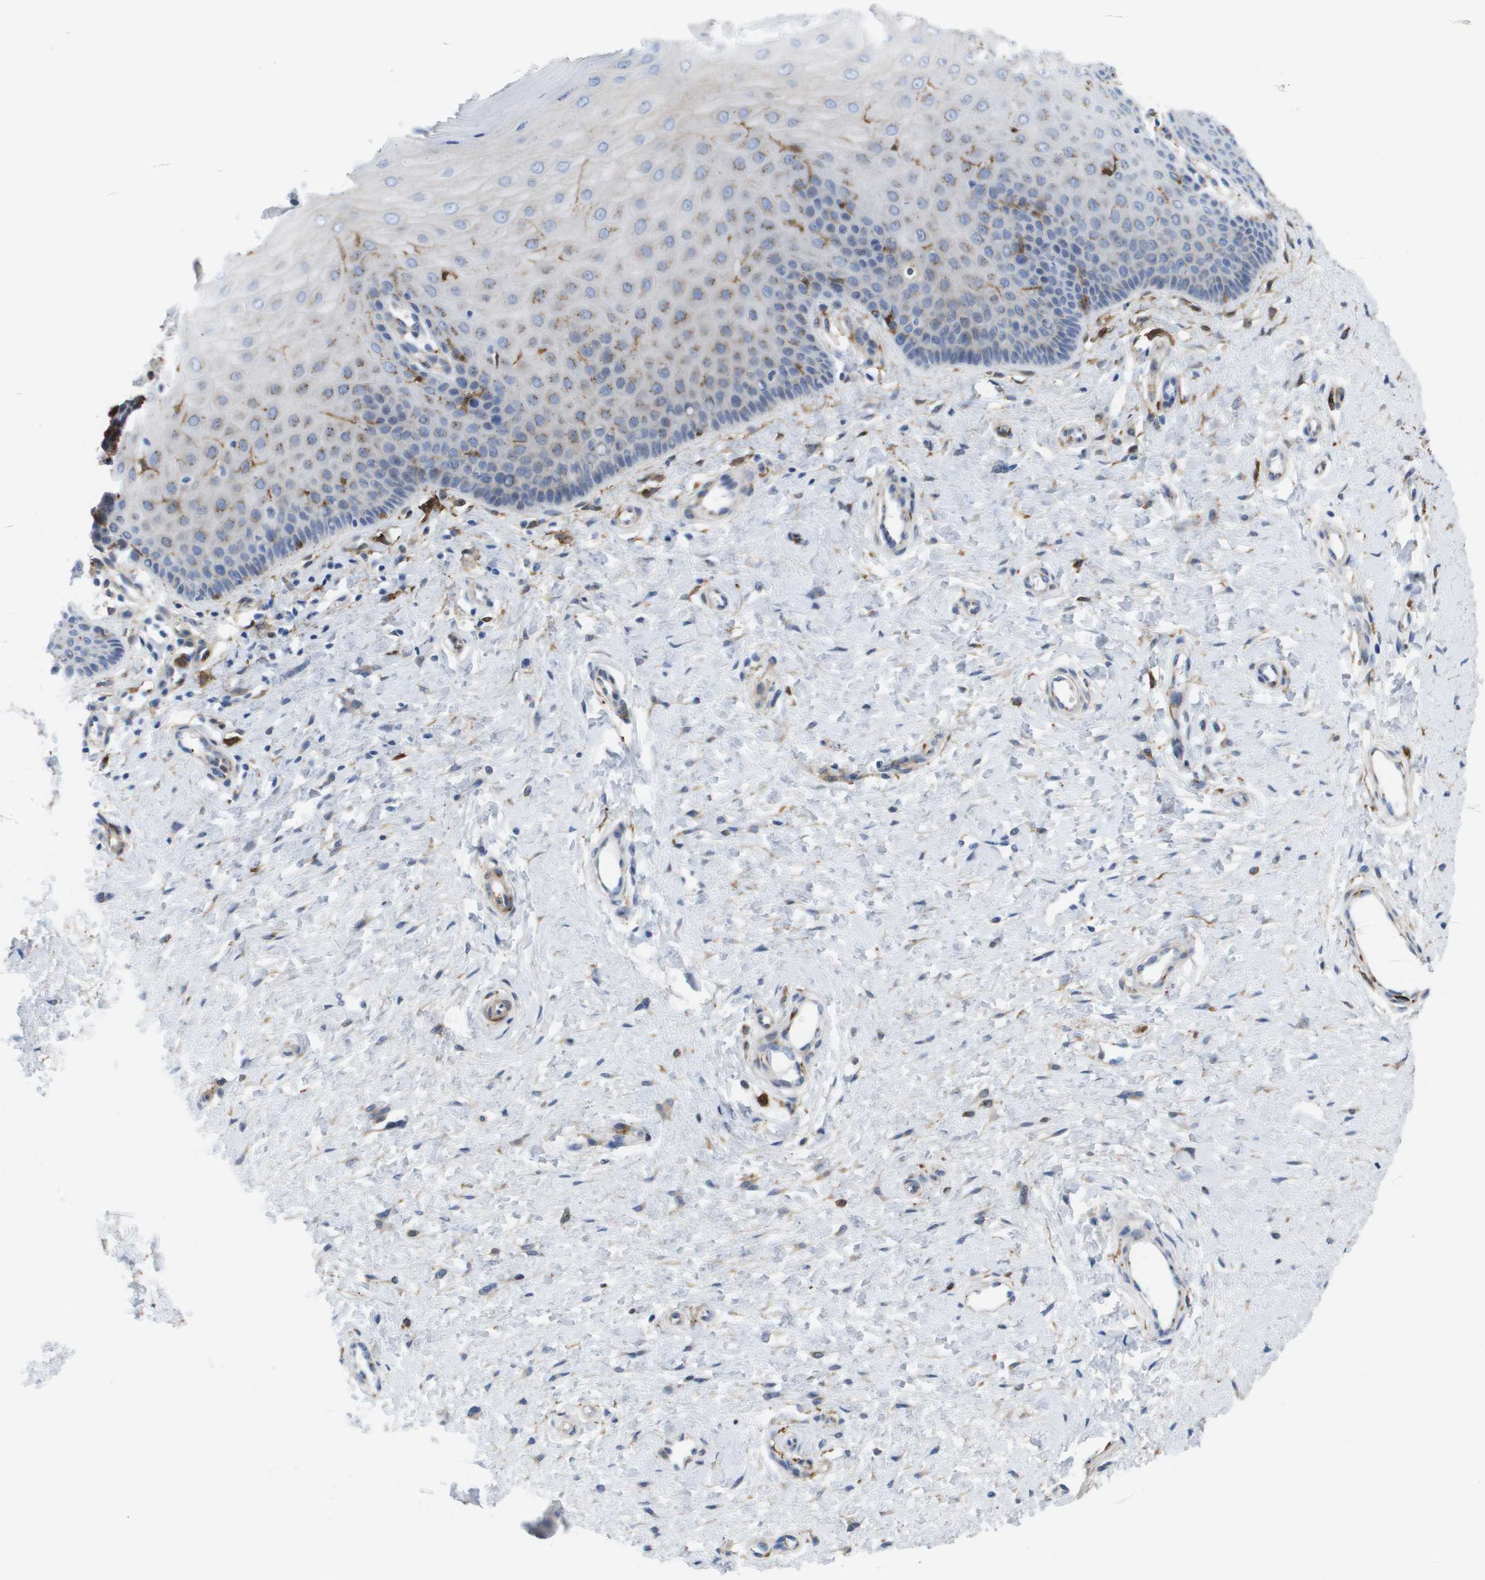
{"staining": {"intensity": "weak", "quantity": ">75%", "location": "cytoplasmic/membranous"}, "tissue": "cervix", "cell_type": "Glandular cells", "image_type": "normal", "snomed": [{"axis": "morphology", "description": "Normal tissue, NOS"}, {"axis": "topography", "description": "Cervix"}], "caption": "Unremarkable cervix was stained to show a protein in brown. There is low levels of weak cytoplasmic/membranous staining in approximately >75% of glandular cells. (DAB (3,3'-diaminobenzidine) = brown stain, brightfield microscopy at high magnification).", "gene": "SLC37A2", "patient": {"sex": "female", "age": 55}}